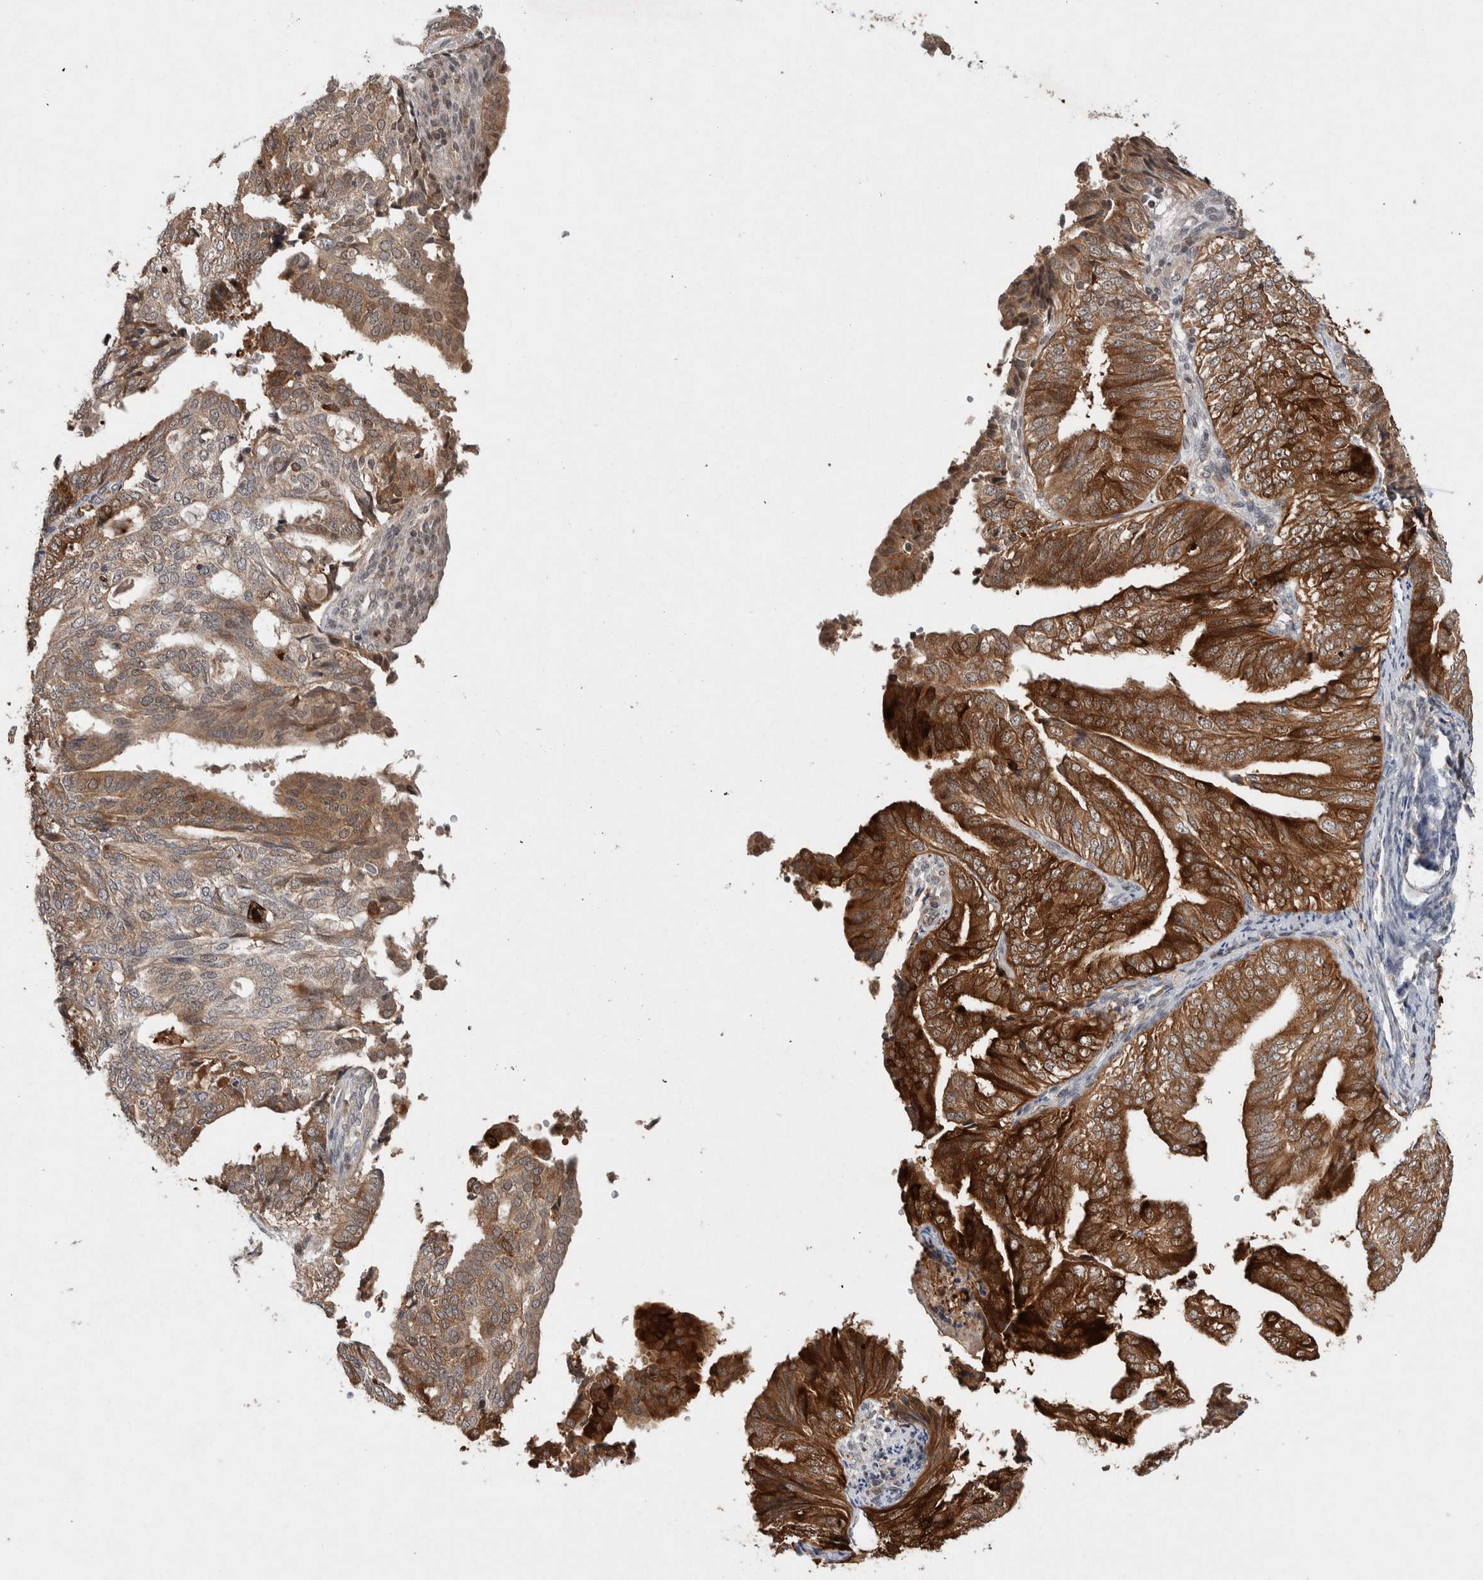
{"staining": {"intensity": "strong", "quantity": ">75%", "location": "cytoplasmic/membranous"}, "tissue": "endometrial cancer", "cell_type": "Tumor cells", "image_type": "cancer", "snomed": [{"axis": "morphology", "description": "Adenocarcinoma, NOS"}, {"axis": "topography", "description": "Endometrium"}], "caption": "Endometrial cancer (adenocarcinoma) stained with DAB (3,3'-diaminobenzidine) immunohistochemistry (IHC) exhibits high levels of strong cytoplasmic/membranous expression in approximately >75% of tumor cells.", "gene": "KCNK1", "patient": {"sex": "female", "age": 58}}